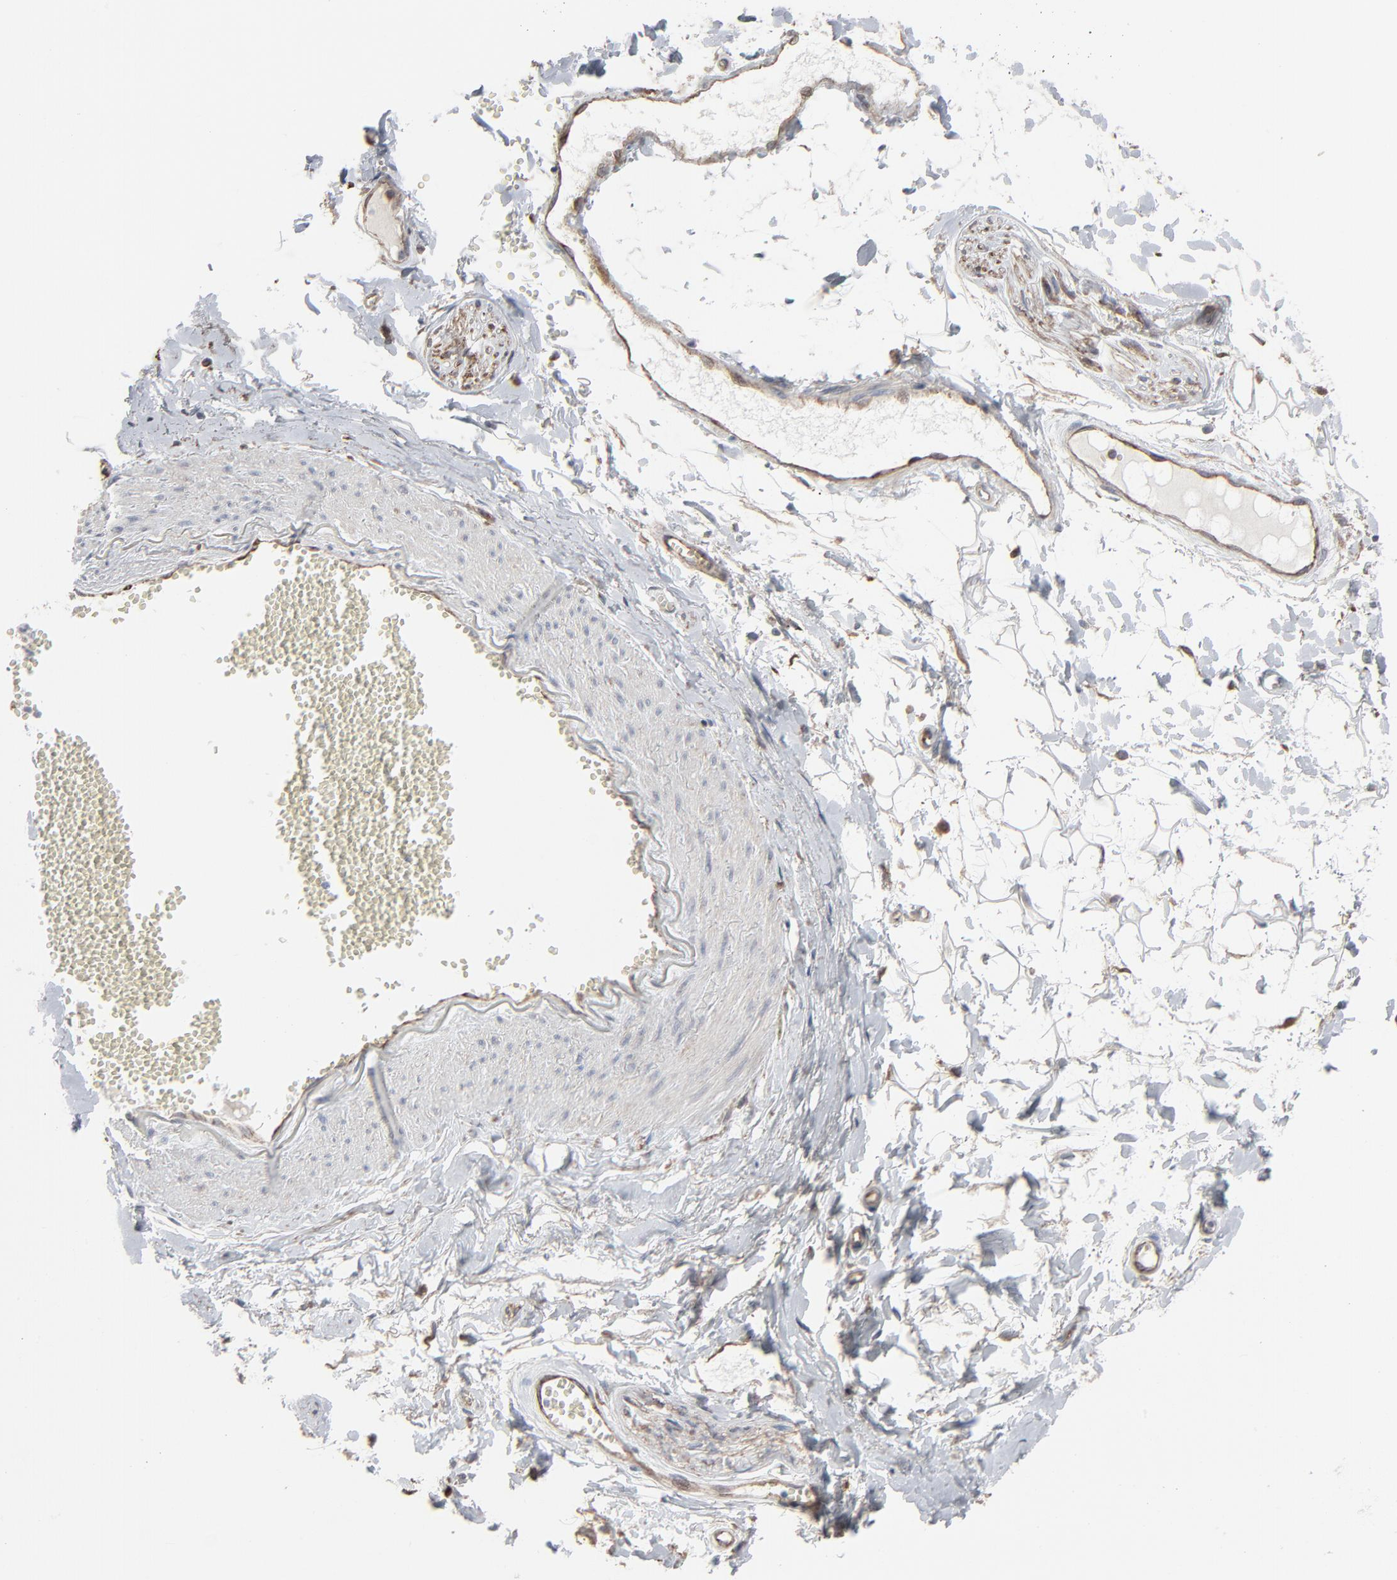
{"staining": {"intensity": "weak", "quantity": ">75%", "location": "cytoplasmic/membranous"}, "tissue": "adipose tissue", "cell_type": "Adipocytes", "image_type": "normal", "snomed": [{"axis": "morphology", "description": "Normal tissue, NOS"}, {"axis": "morphology", "description": "Inflammation, NOS"}, {"axis": "topography", "description": "Salivary gland"}, {"axis": "topography", "description": "Peripheral nerve tissue"}], "caption": "Immunohistochemical staining of unremarkable adipose tissue exhibits weak cytoplasmic/membranous protein expression in approximately >75% of adipocytes.", "gene": "CTNND1", "patient": {"sex": "female", "age": 75}}